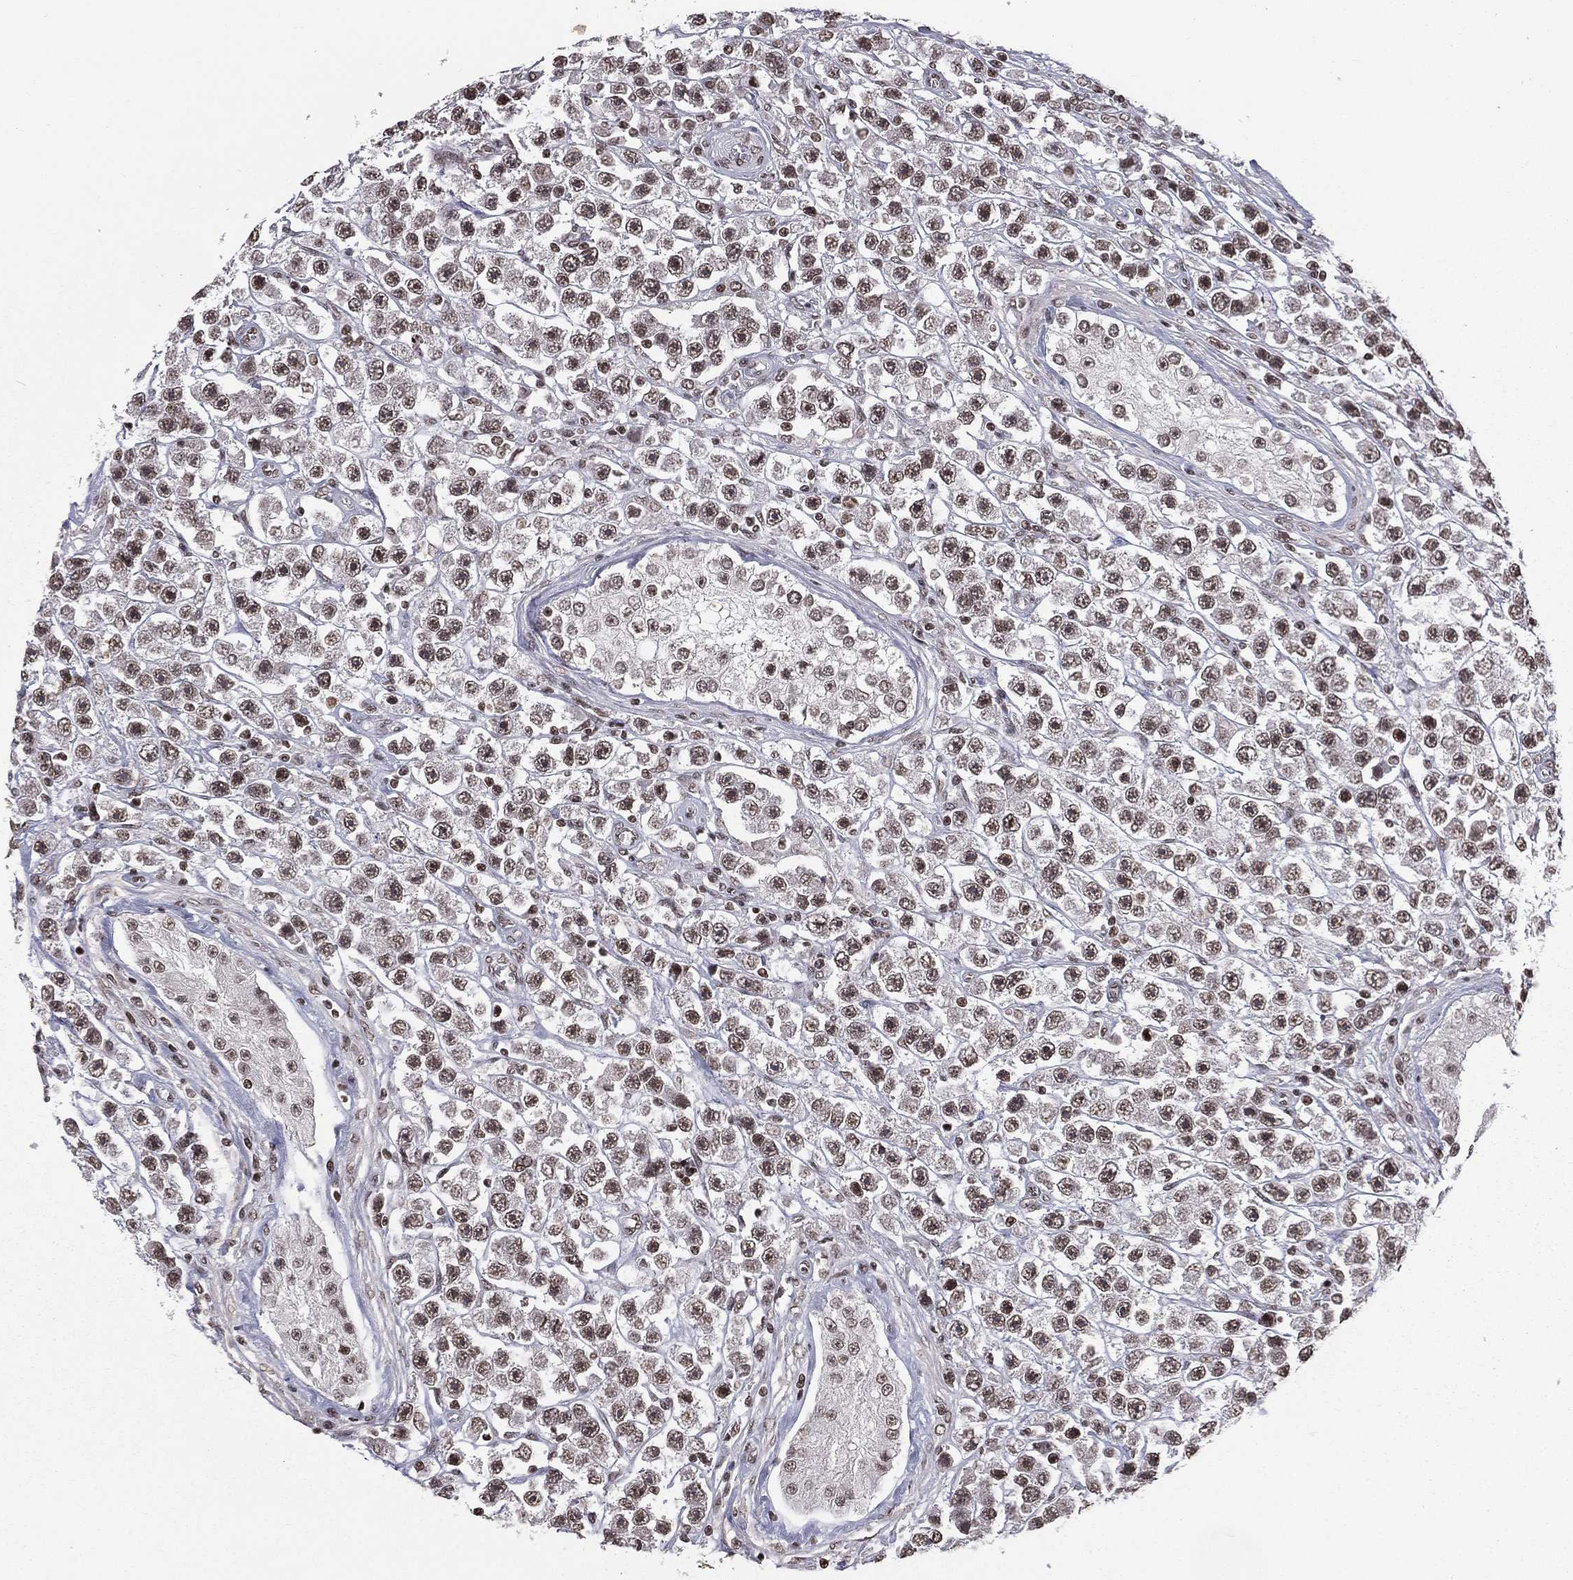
{"staining": {"intensity": "moderate", "quantity": ">75%", "location": "nuclear"}, "tissue": "testis cancer", "cell_type": "Tumor cells", "image_type": "cancer", "snomed": [{"axis": "morphology", "description": "Seminoma, NOS"}, {"axis": "topography", "description": "Testis"}], "caption": "Immunohistochemical staining of human testis cancer (seminoma) shows moderate nuclear protein expression in about >75% of tumor cells.", "gene": "RFX7", "patient": {"sex": "male", "age": 45}}